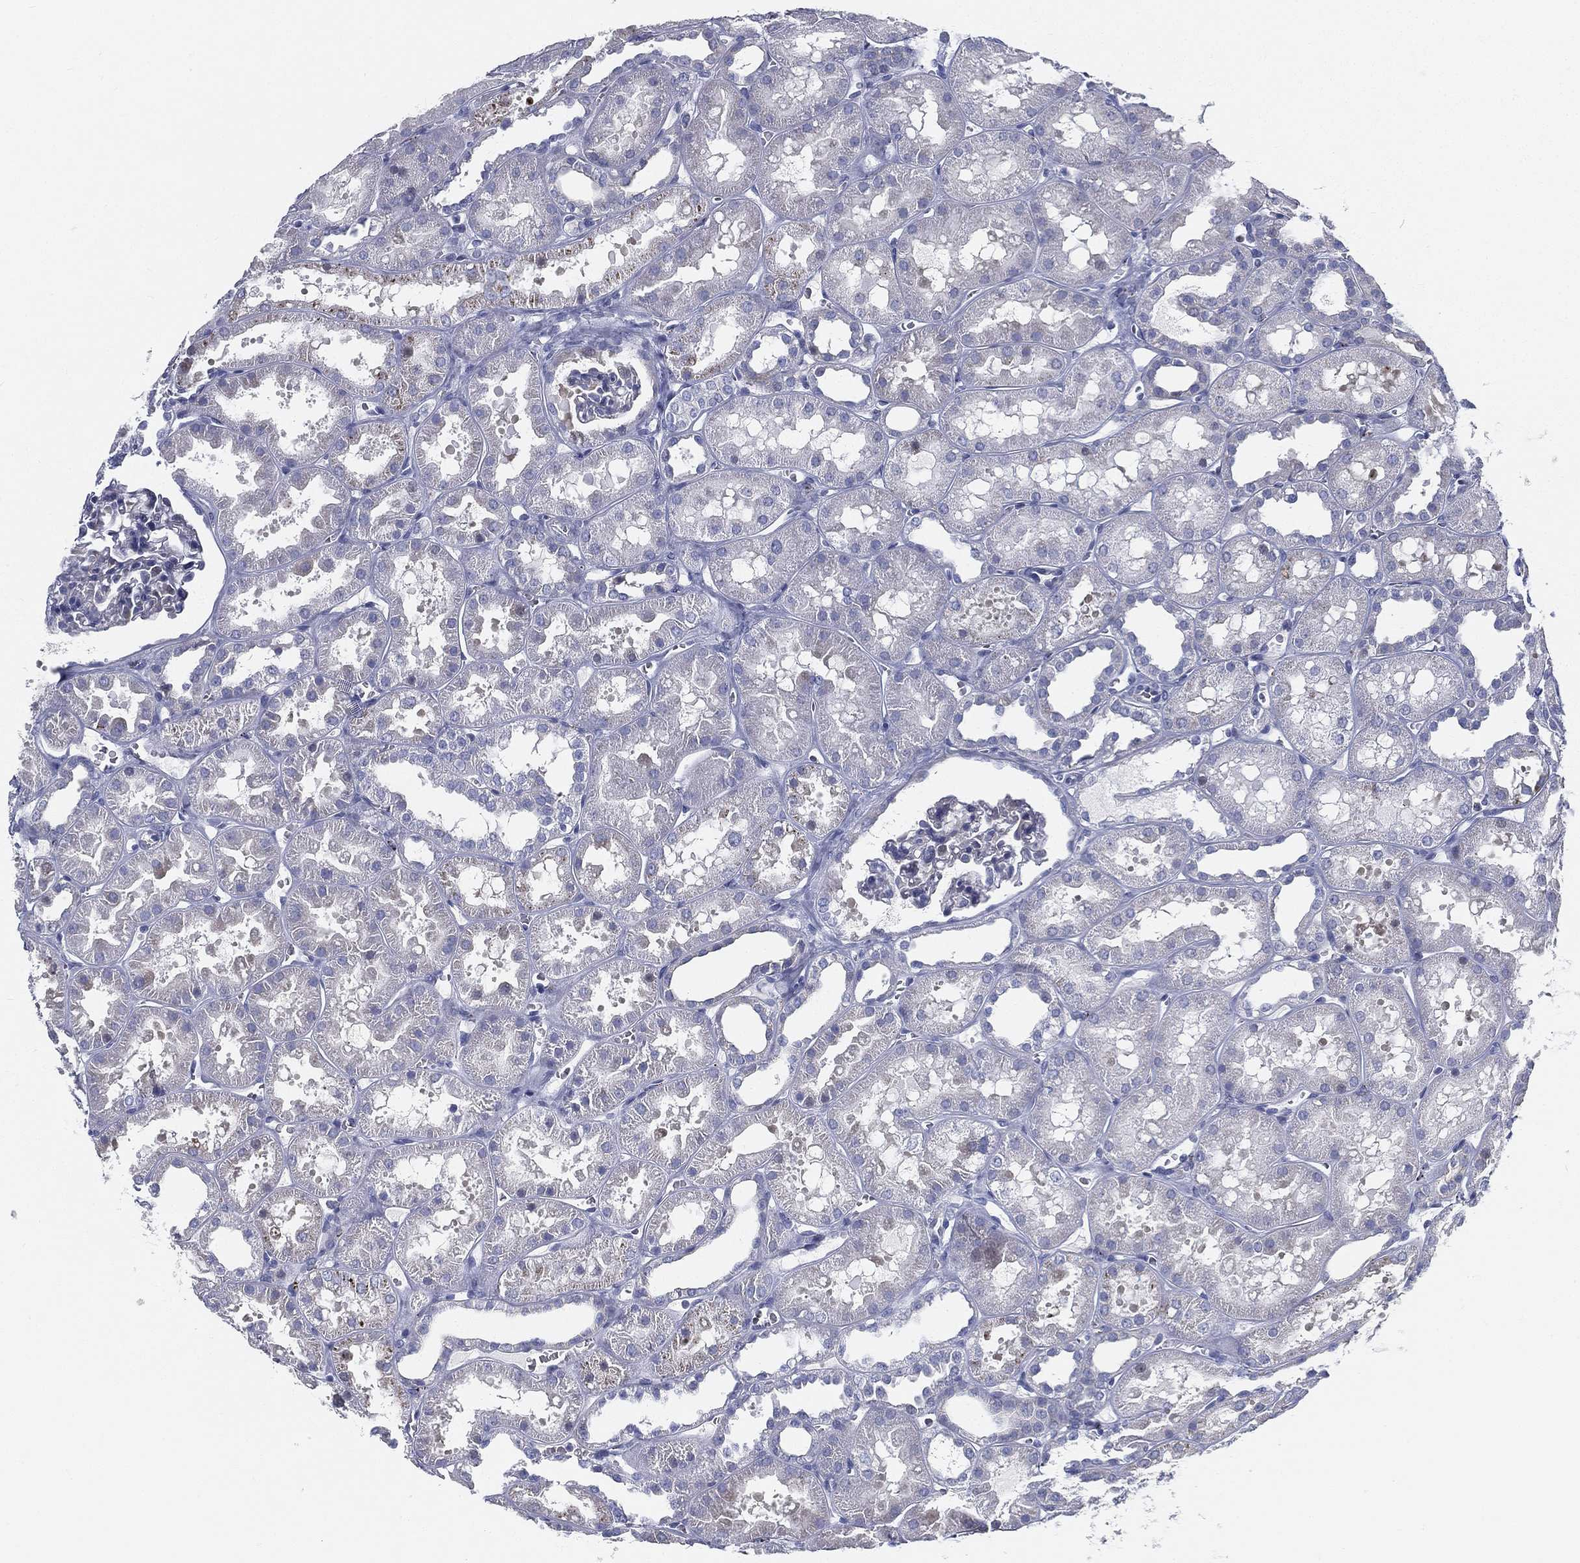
{"staining": {"intensity": "negative", "quantity": "none", "location": "none"}, "tissue": "kidney", "cell_type": "Cells in glomeruli", "image_type": "normal", "snomed": [{"axis": "morphology", "description": "Normal tissue, NOS"}, {"axis": "topography", "description": "Kidney"}], "caption": "Photomicrograph shows no protein positivity in cells in glomeruli of benign kidney. (IHC, brightfield microscopy, high magnification).", "gene": "SPPL2C", "patient": {"sex": "female", "age": 41}}